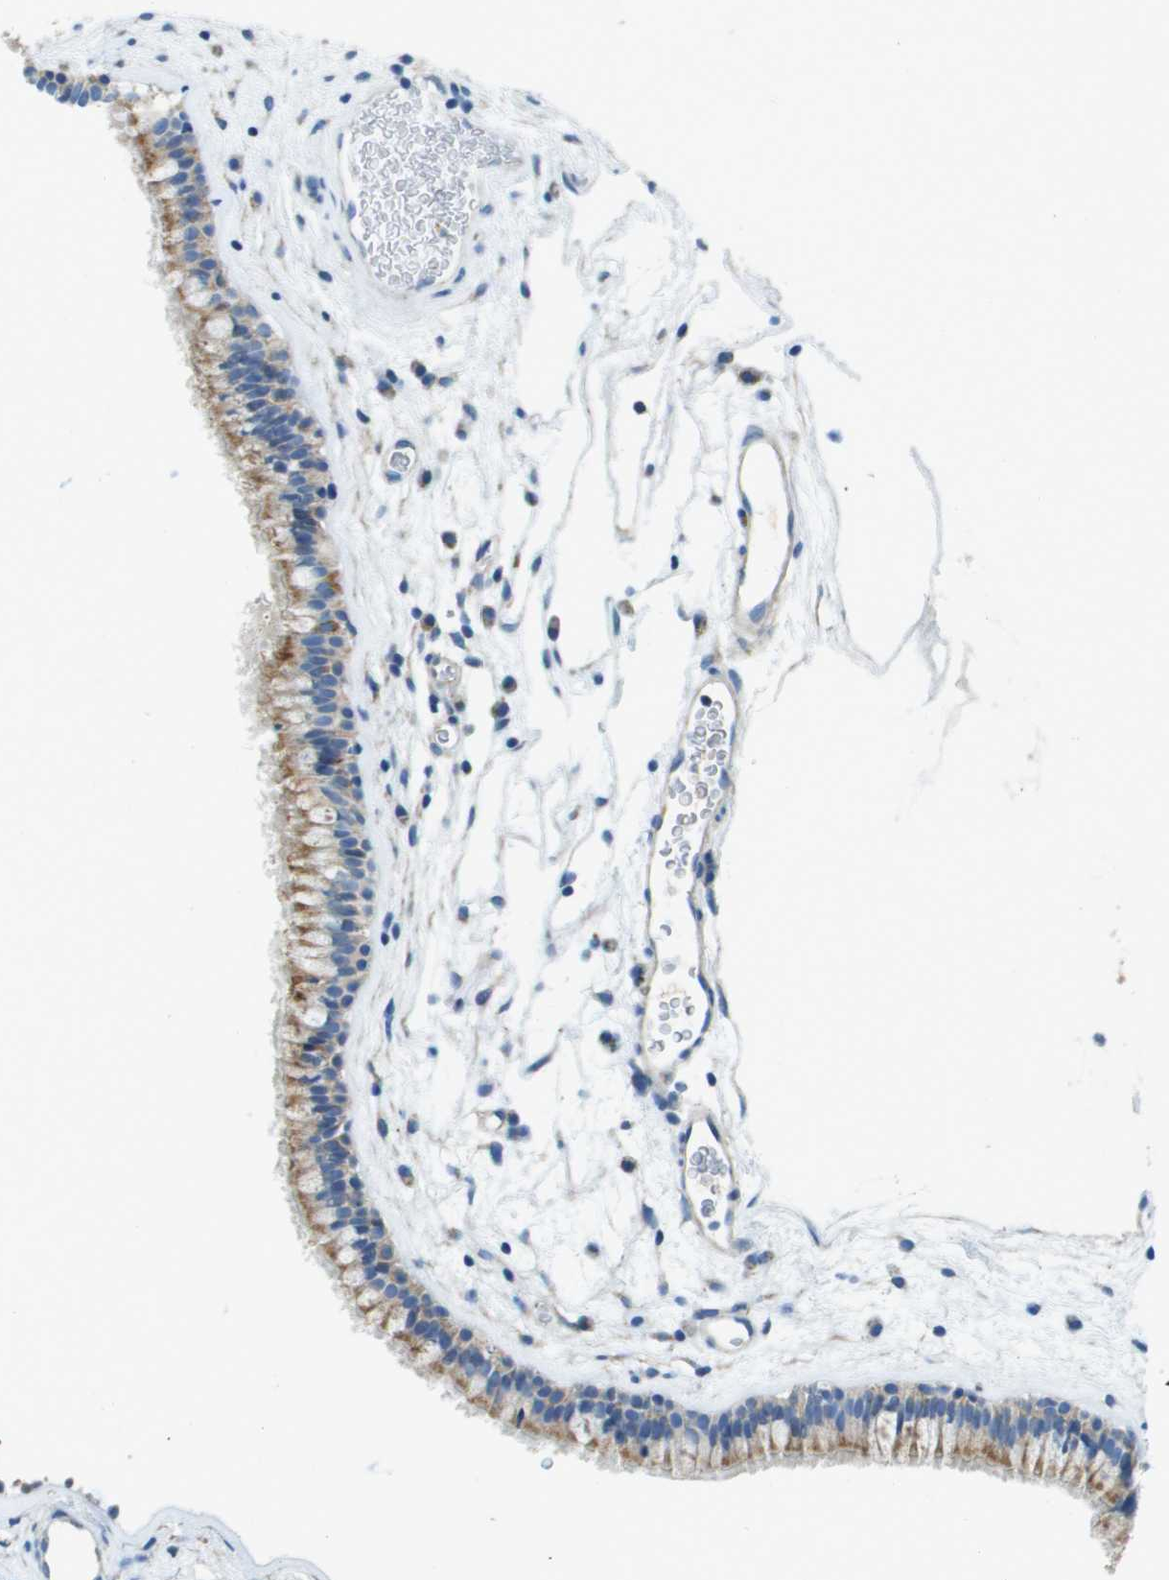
{"staining": {"intensity": "moderate", "quantity": ">75%", "location": "cytoplasmic/membranous"}, "tissue": "nasopharynx", "cell_type": "Respiratory epithelial cells", "image_type": "normal", "snomed": [{"axis": "morphology", "description": "Normal tissue, NOS"}, {"axis": "morphology", "description": "Inflammation, NOS"}, {"axis": "topography", "description": "Nasopharynx"}], "caption": "A brown stain highlights moderate cytoplasmic/membranous staining of a protein in respiratory epithelial cells of benign nasopharynx.", "gene": "CYGB", "patient": {"sex": "male", "age": 48}}